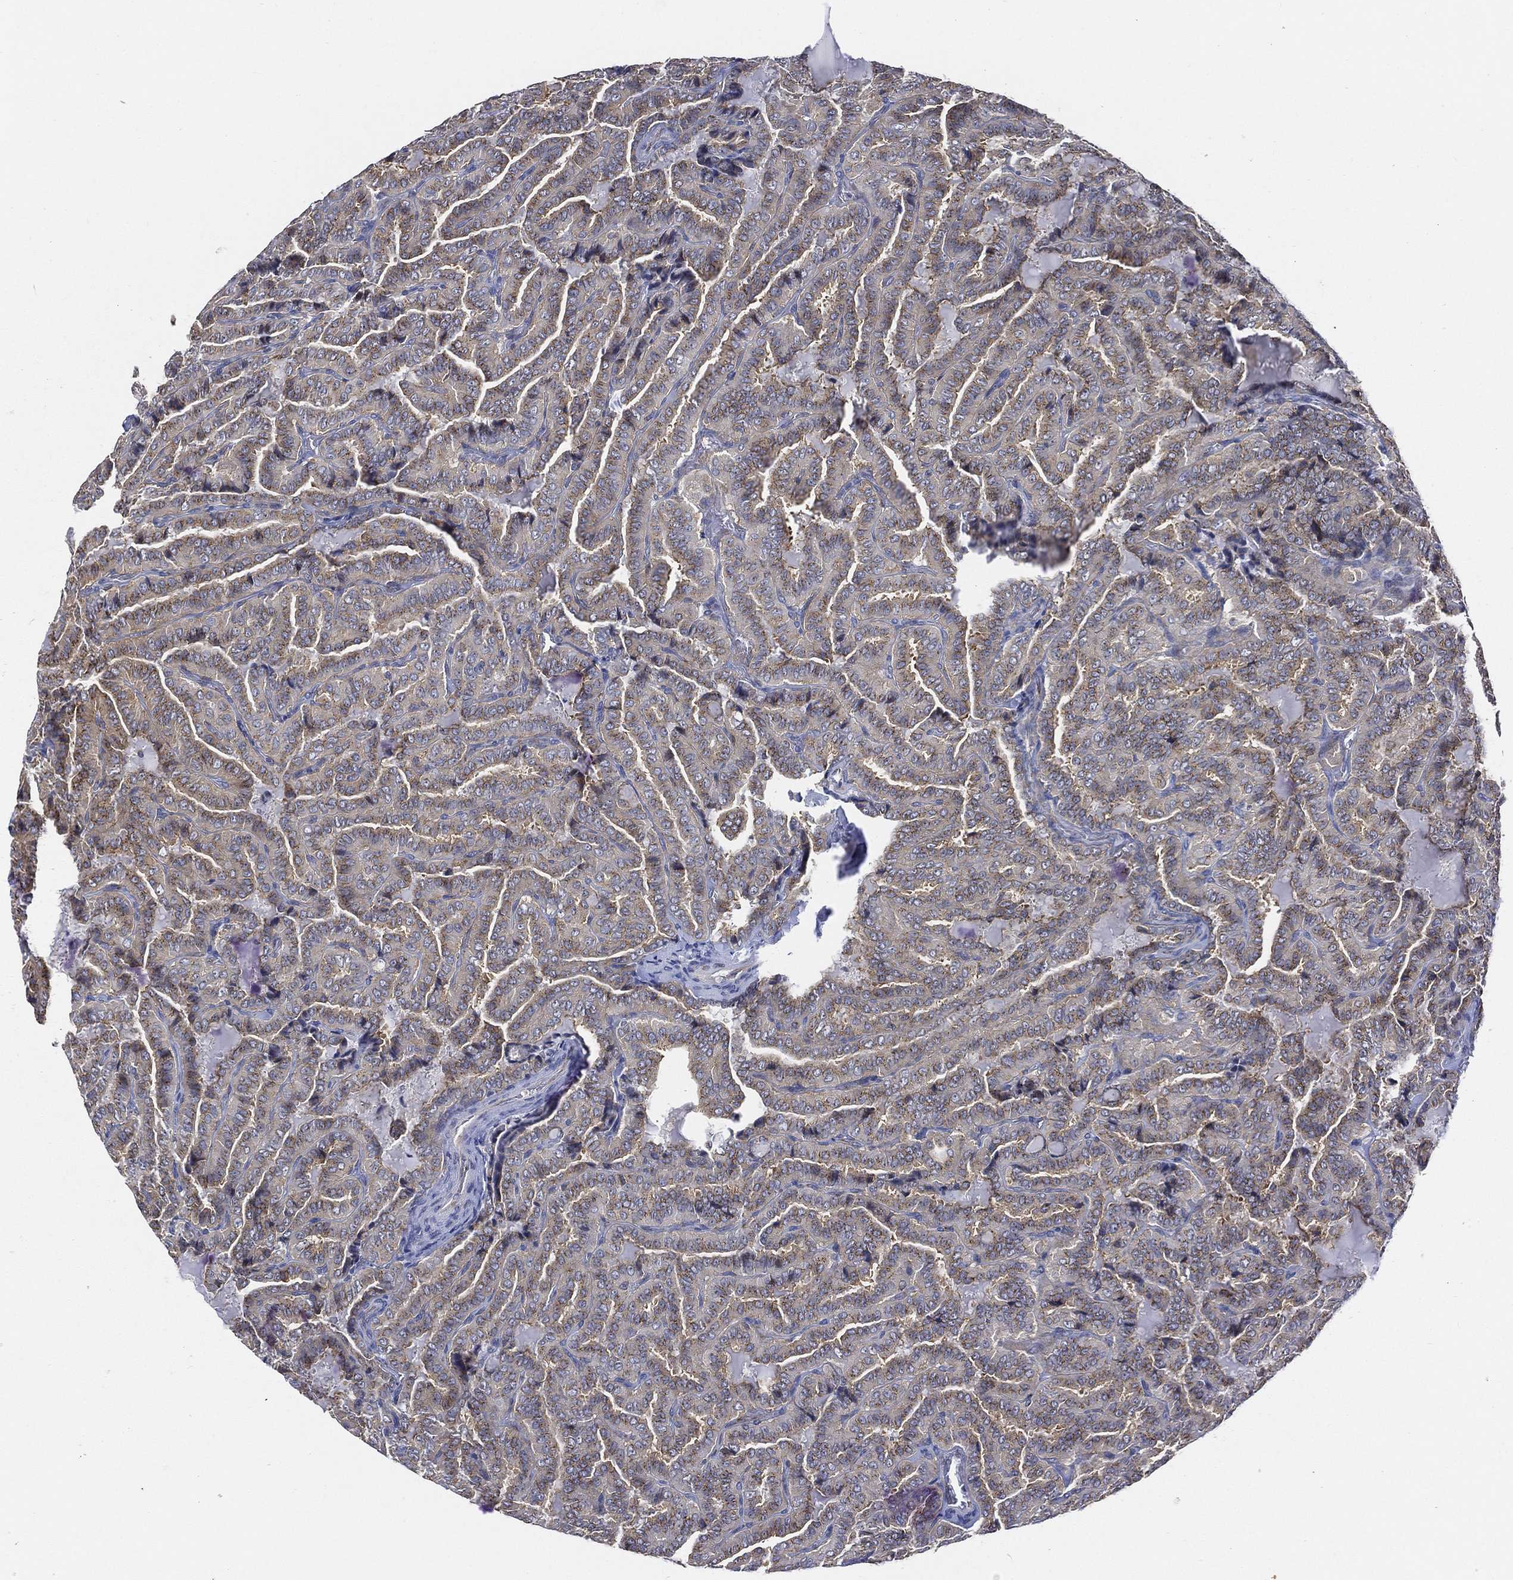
{"staining": {"intensity": "moderate", "quantity": "25%-75%", "location": "cytoplasmic/membranous"}, "tissue": "thyroid cancer", "cell_type": "Tumor cells", "image_type": "cancer", "snomed": [{"axis": "morphology", "description": "Papillary adenocarcinoma, NOS"}, {"axis": "topography", "description": "Thyroid gland"}], "caption": "Moderate cytoplasmic/membranous staining is appreciated in approximately 25%-75% of tumor cells in thyroid cancer.", "gene": "TICAM1", "patient": {"sex": "female", "age": 39}}